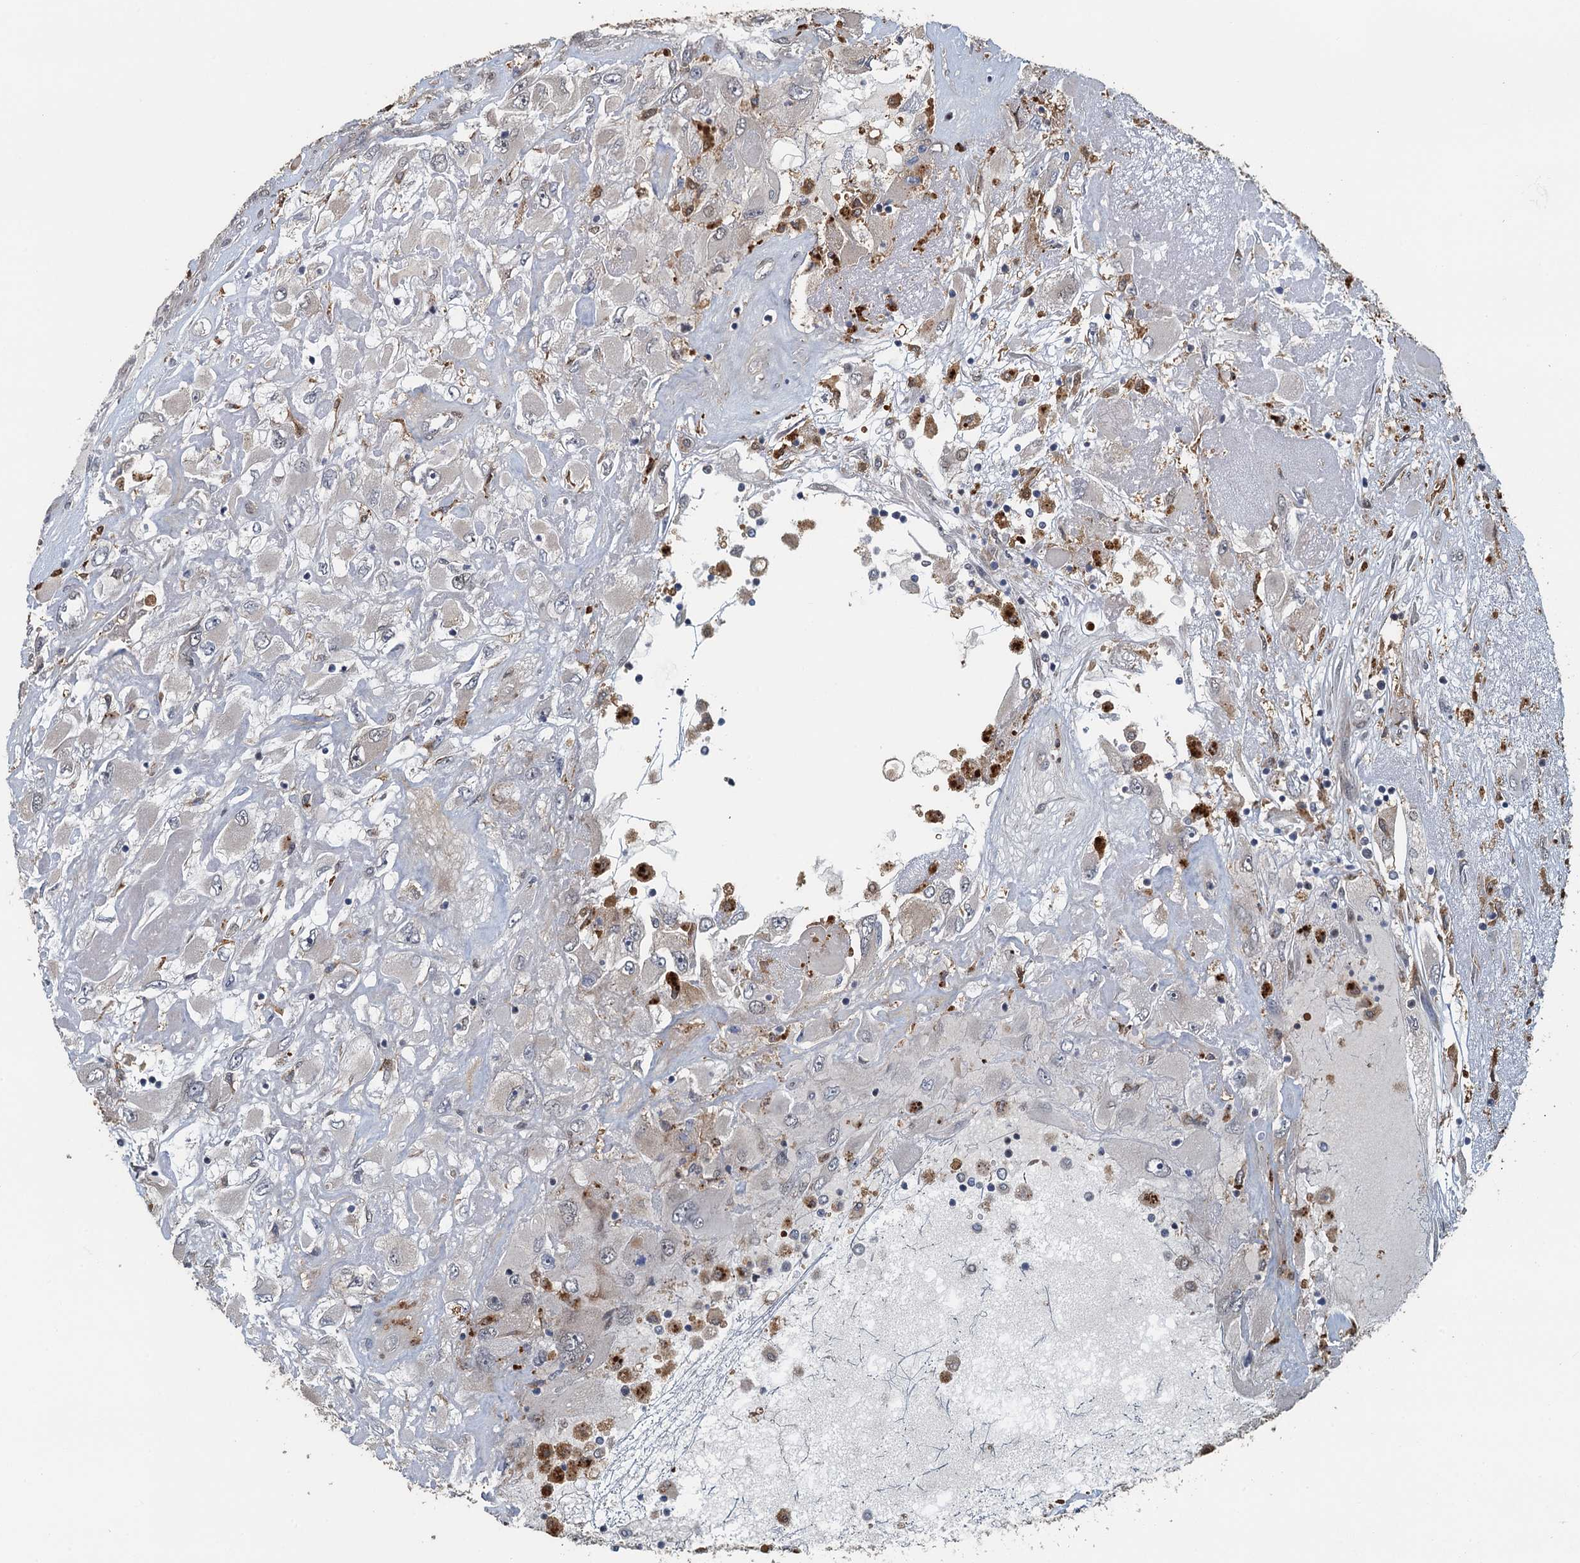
{"staining": {"intensity": "weak", "quantity": "<25%", "location": "cytoplasmic/membranous,nuclear"}, "tissue": "renal cancer", "cell_type": "Tumor cells", "image_type": "cancer", "snomed": [{"axis": "morphology", "description": "Adenocarcinoma, NOS"}, {"axis": "topography", "description": "Kidney"}], "caption": "Renal cancer was stained to show a protein in brown. There is no significant expression in tumor cells. (DAB (3,3'-diaminobenzidine) immunohistochemistry visualized using brightfield microscopy, high magnification).", "gene": "AGRN", "patient": {"sex": "female", "age": 52}}